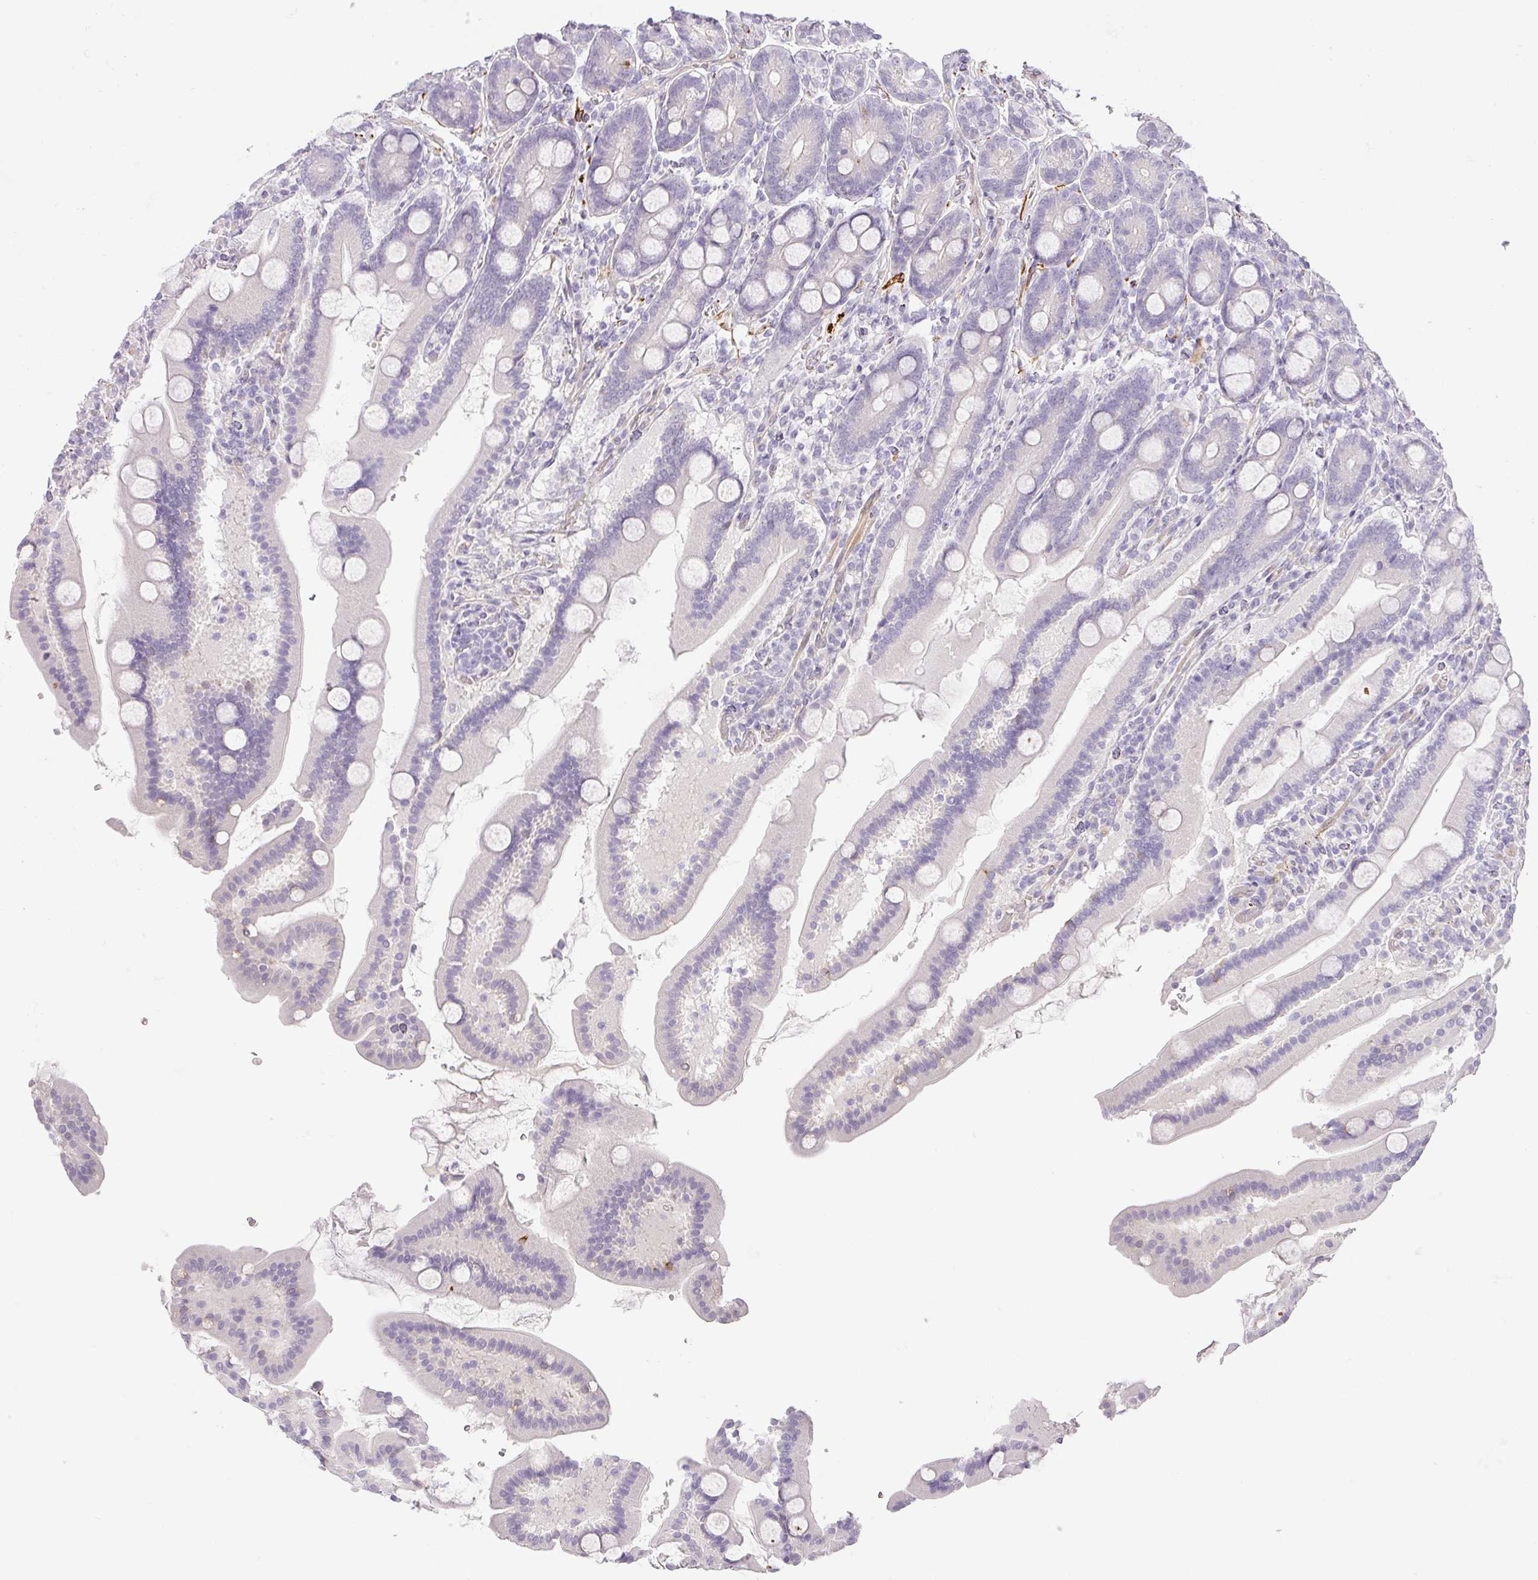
{"staining": {"intensity": "negative", "quantity": "none", "location": "none"}, "tissue": "duodenum", "cell_type": "Glandular cells", "image_type": "normal", "snomed": [{"axis": "morphology", "description": "Normal tissue, NOS"}, {"axis": "topography", "description": "Duodenum"}], "caption": "Glandular cells show no significant staining in benign duodenum.", "gene": "RAX2", "patient": {"sex": "male", "age": 55}}